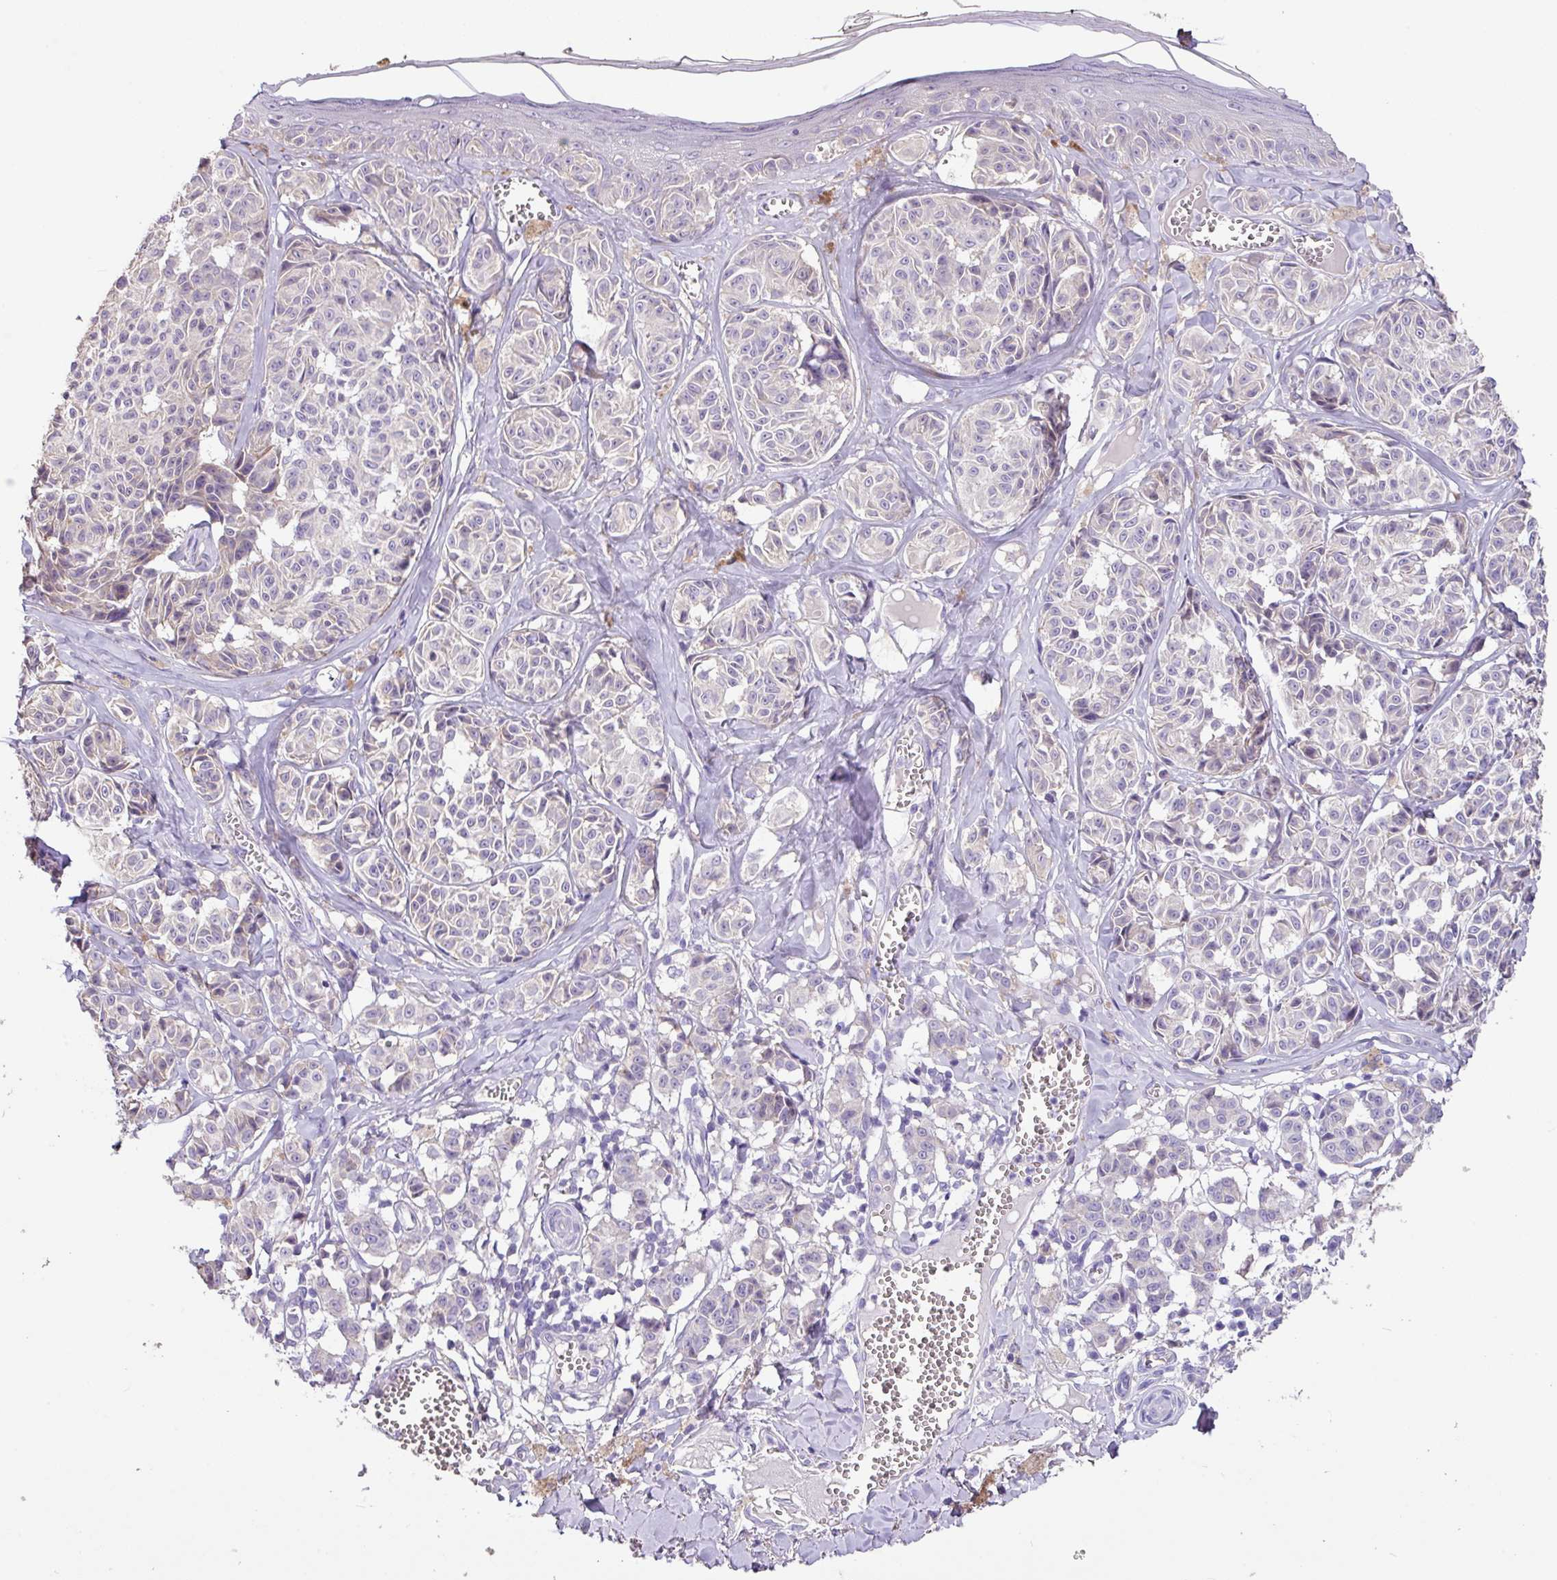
{"staining": {"intensity": "negative", "quantity": "none", "location": "none"}, "tissue": "melanoma", "cell_type": "Tumor cells", "image_type": "cancer", "snomed": [{"axis": "morphology", "description": "Malignant melanoma, NOS"}, {"axis": "topography", "description": "Skin"}], "caption": "Tumor cells are negative for protein expression in human melanoma.", "gene": "ZG16", "patient": {"sex": "female", "age": 43}}